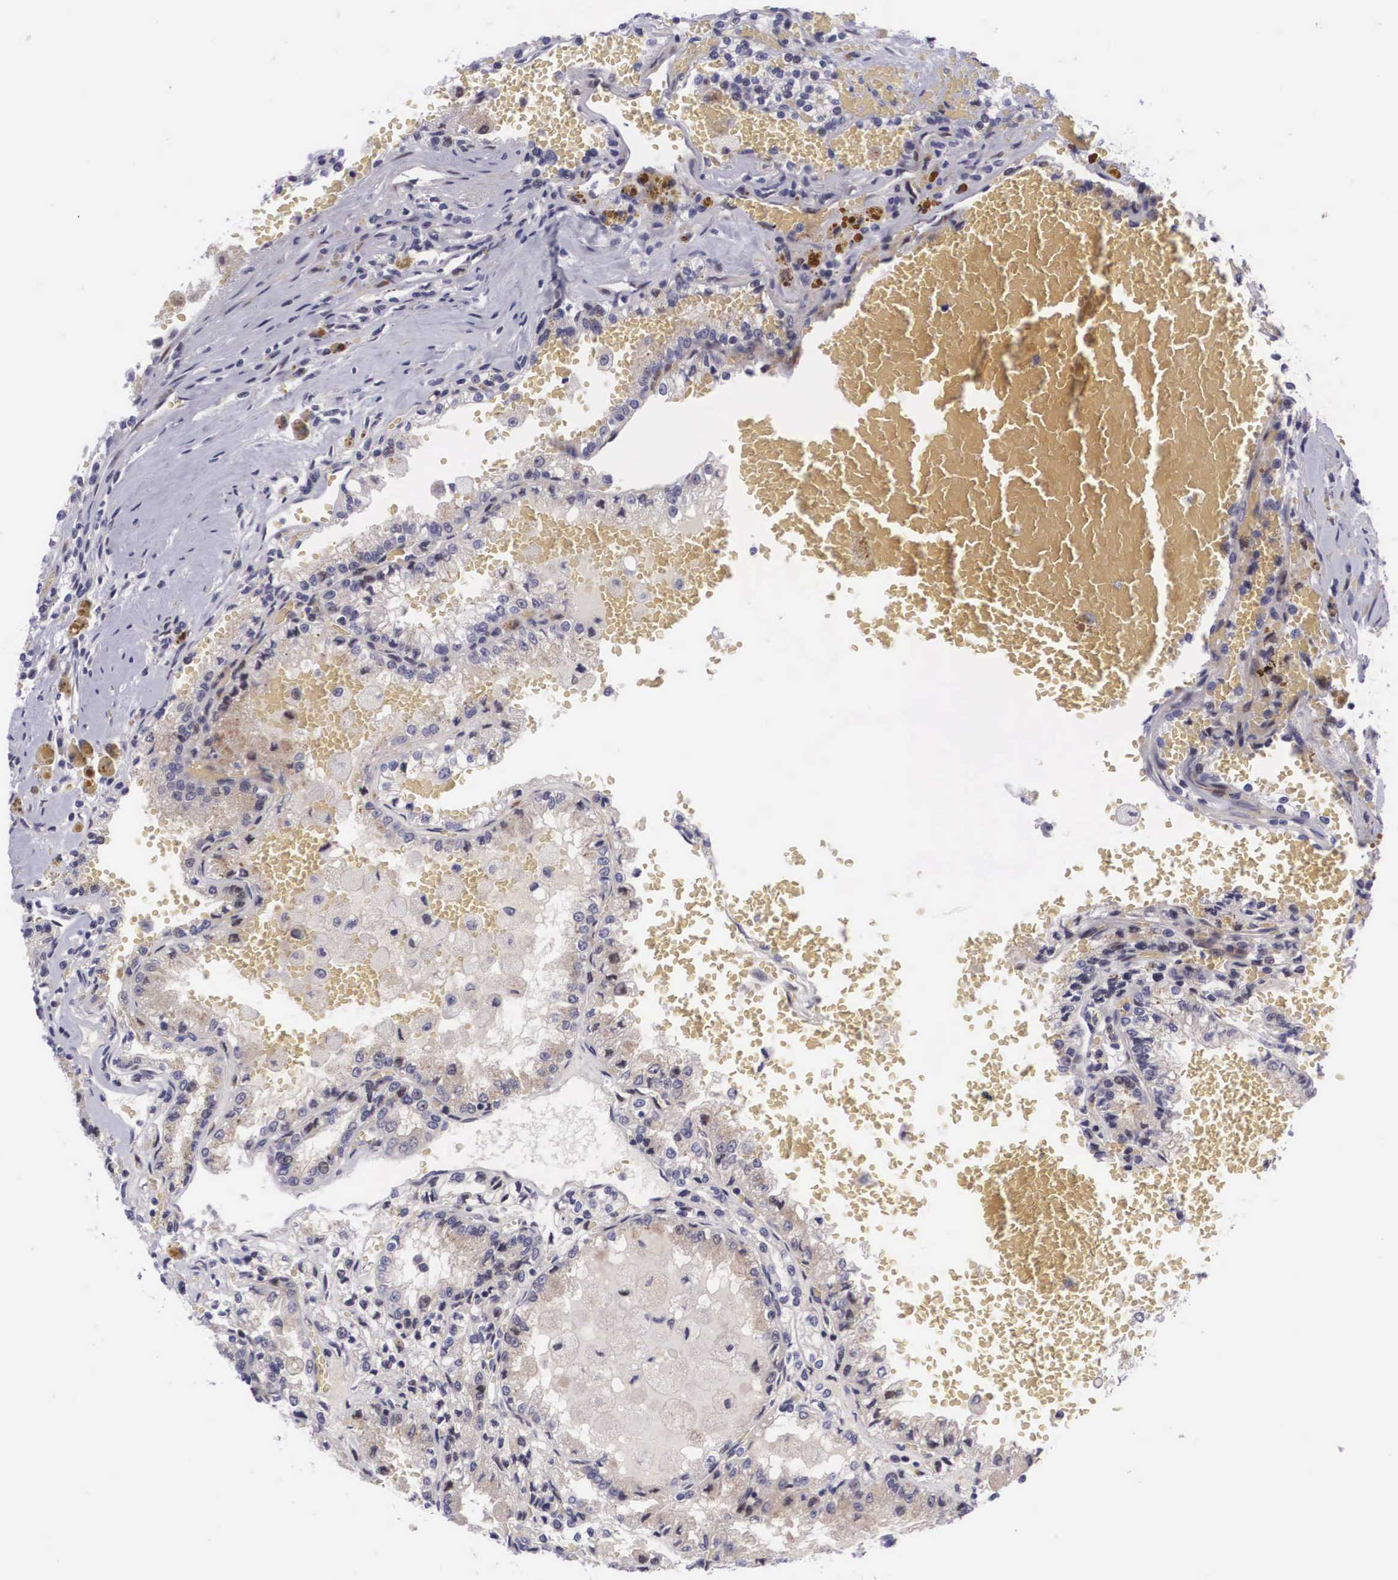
{"staining": {"intensity": "weak", "quantity": "<25%", "location": "cytoplasmic/membranous,nuclear"}, "tissue": "renal cancer", "cell_type": "Tumor cells", "image_type": "cancer", "snomed": [{"axis": "morphology", "description": "Adenocarcinoma, NOS"}, {"axis": "topography", "description": "Kidney"}], "caption": "Renal adenocarcinoma was stained to show a protein in brown. There is no significant expression in tumor cells. (IHC, brightfield microscopy, high magnification).", "gene": "EMID1", "patient": {"sex": "female", "age": 56}}